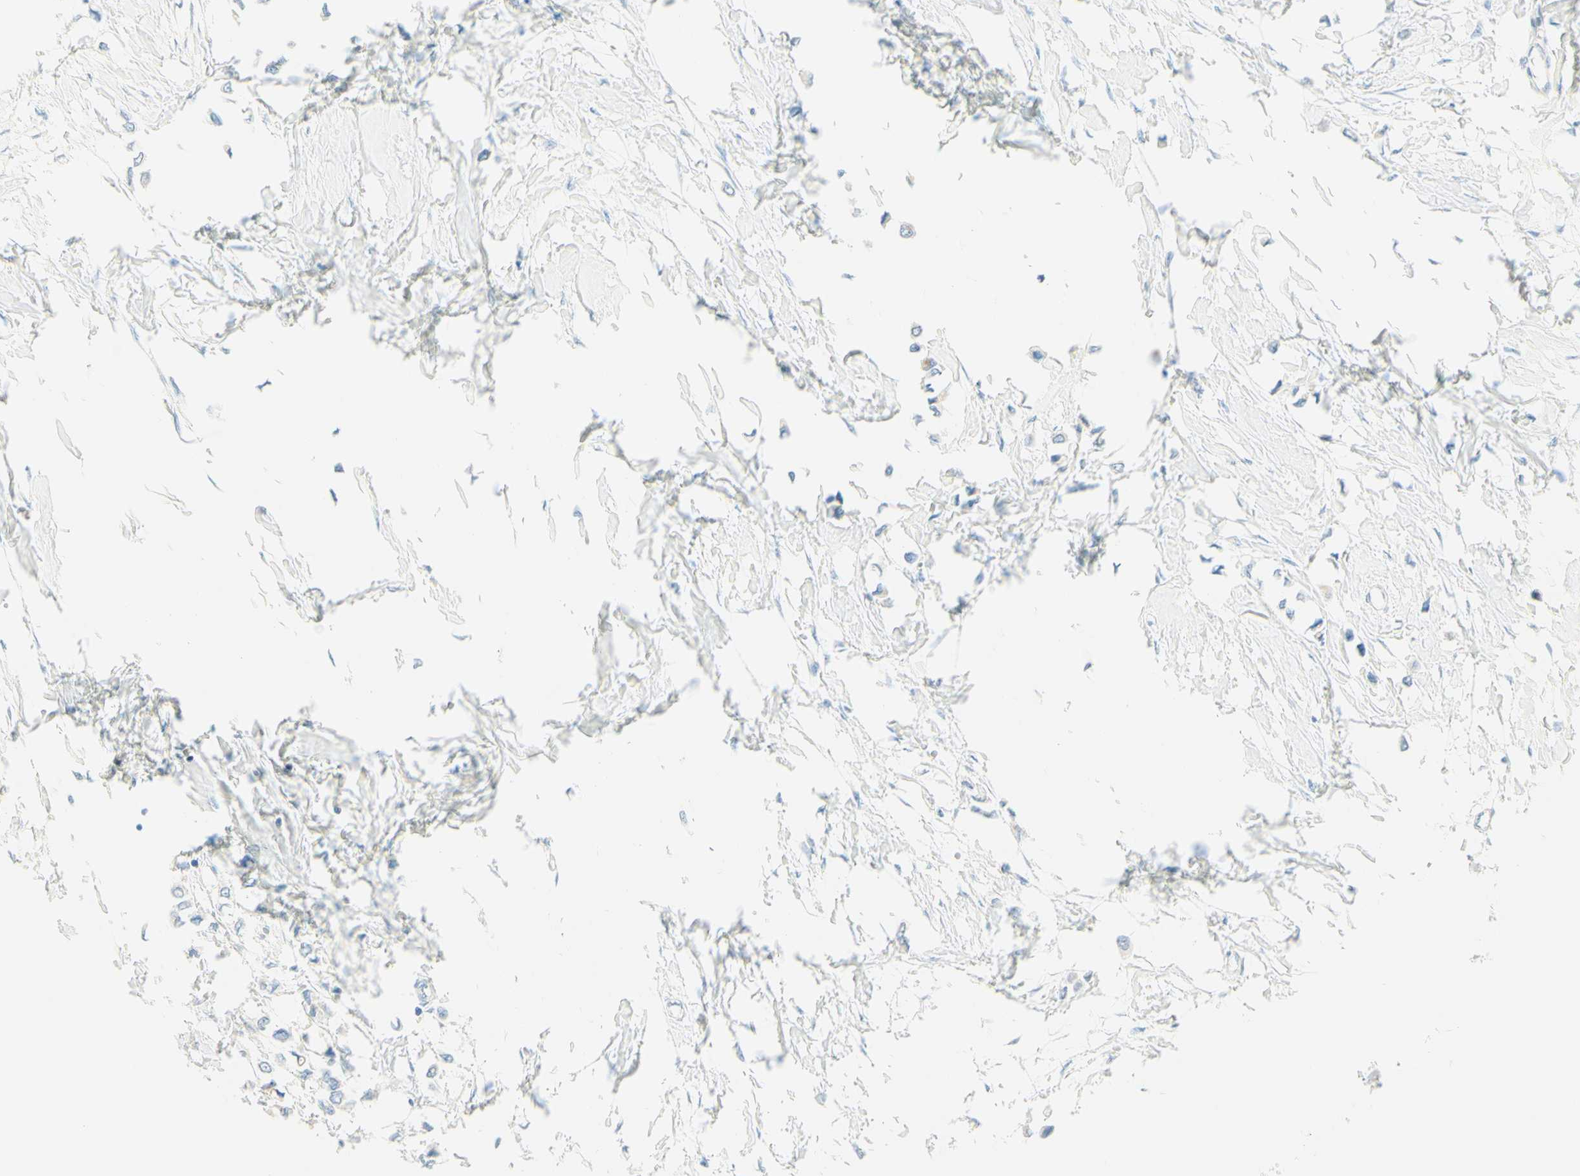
{"staining": {"intensity": "negative", "quantity": "none", "location": "none"}, "tissue": "breast cancer", "cell_type": "Tumor cells", "image_type": "cancer", "snomed": [{"axis": "morphology", "description": "Lobular carcinoma"}, {"axis": "topography", "description": "Breast"}], "caption": "A high-resolution image shows immunohistochemistry staining of lobular carcinoma (breast), which shows no significant staining in tumor cells.", "gene": "TMEM132D", "patient": {"sex": "female", "age": 51}}